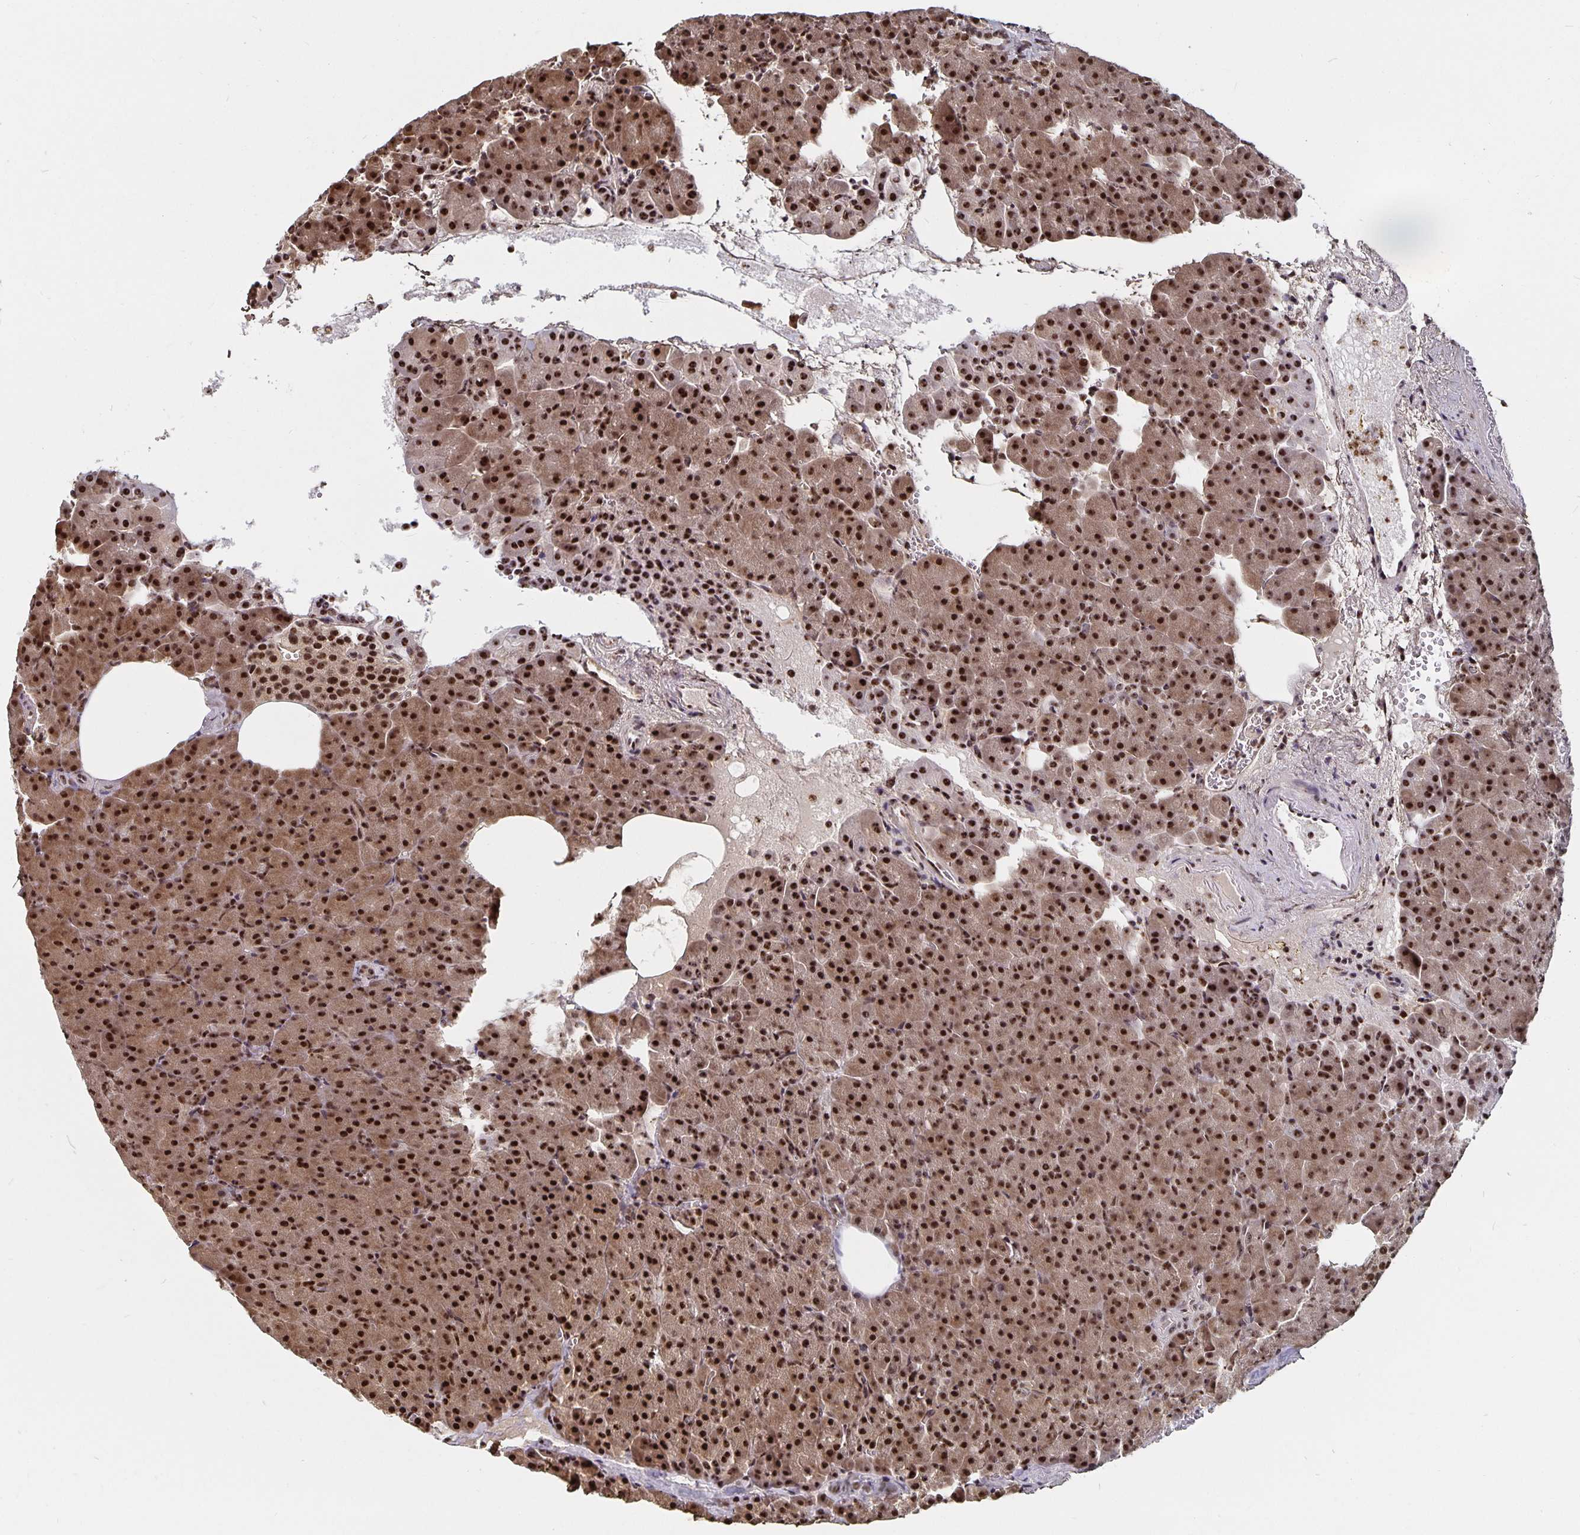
{"staining": {"intensity": "strong", "quantity": ">75%", "location": "cytoplasmic/membranous,nuclear"}, "tissue": "pancreas", "cell_type": "Exocrine glandular cells", "image_type": "normal", "snomed": [{"axis": "morphology", "description": "Normal tissue, NOS"}, {"axis": "topography", "description": "Pancreas"}], "caption": "Exocrine glandular cells reveal strong cytoplasmic/membranous,nuclear staining in about >75% of cells in benign pancreas. (IHC, brightfield microscopy, high magnification).", "gene": "LAS1L", "patient": {"sex": "female", "age": 74}}